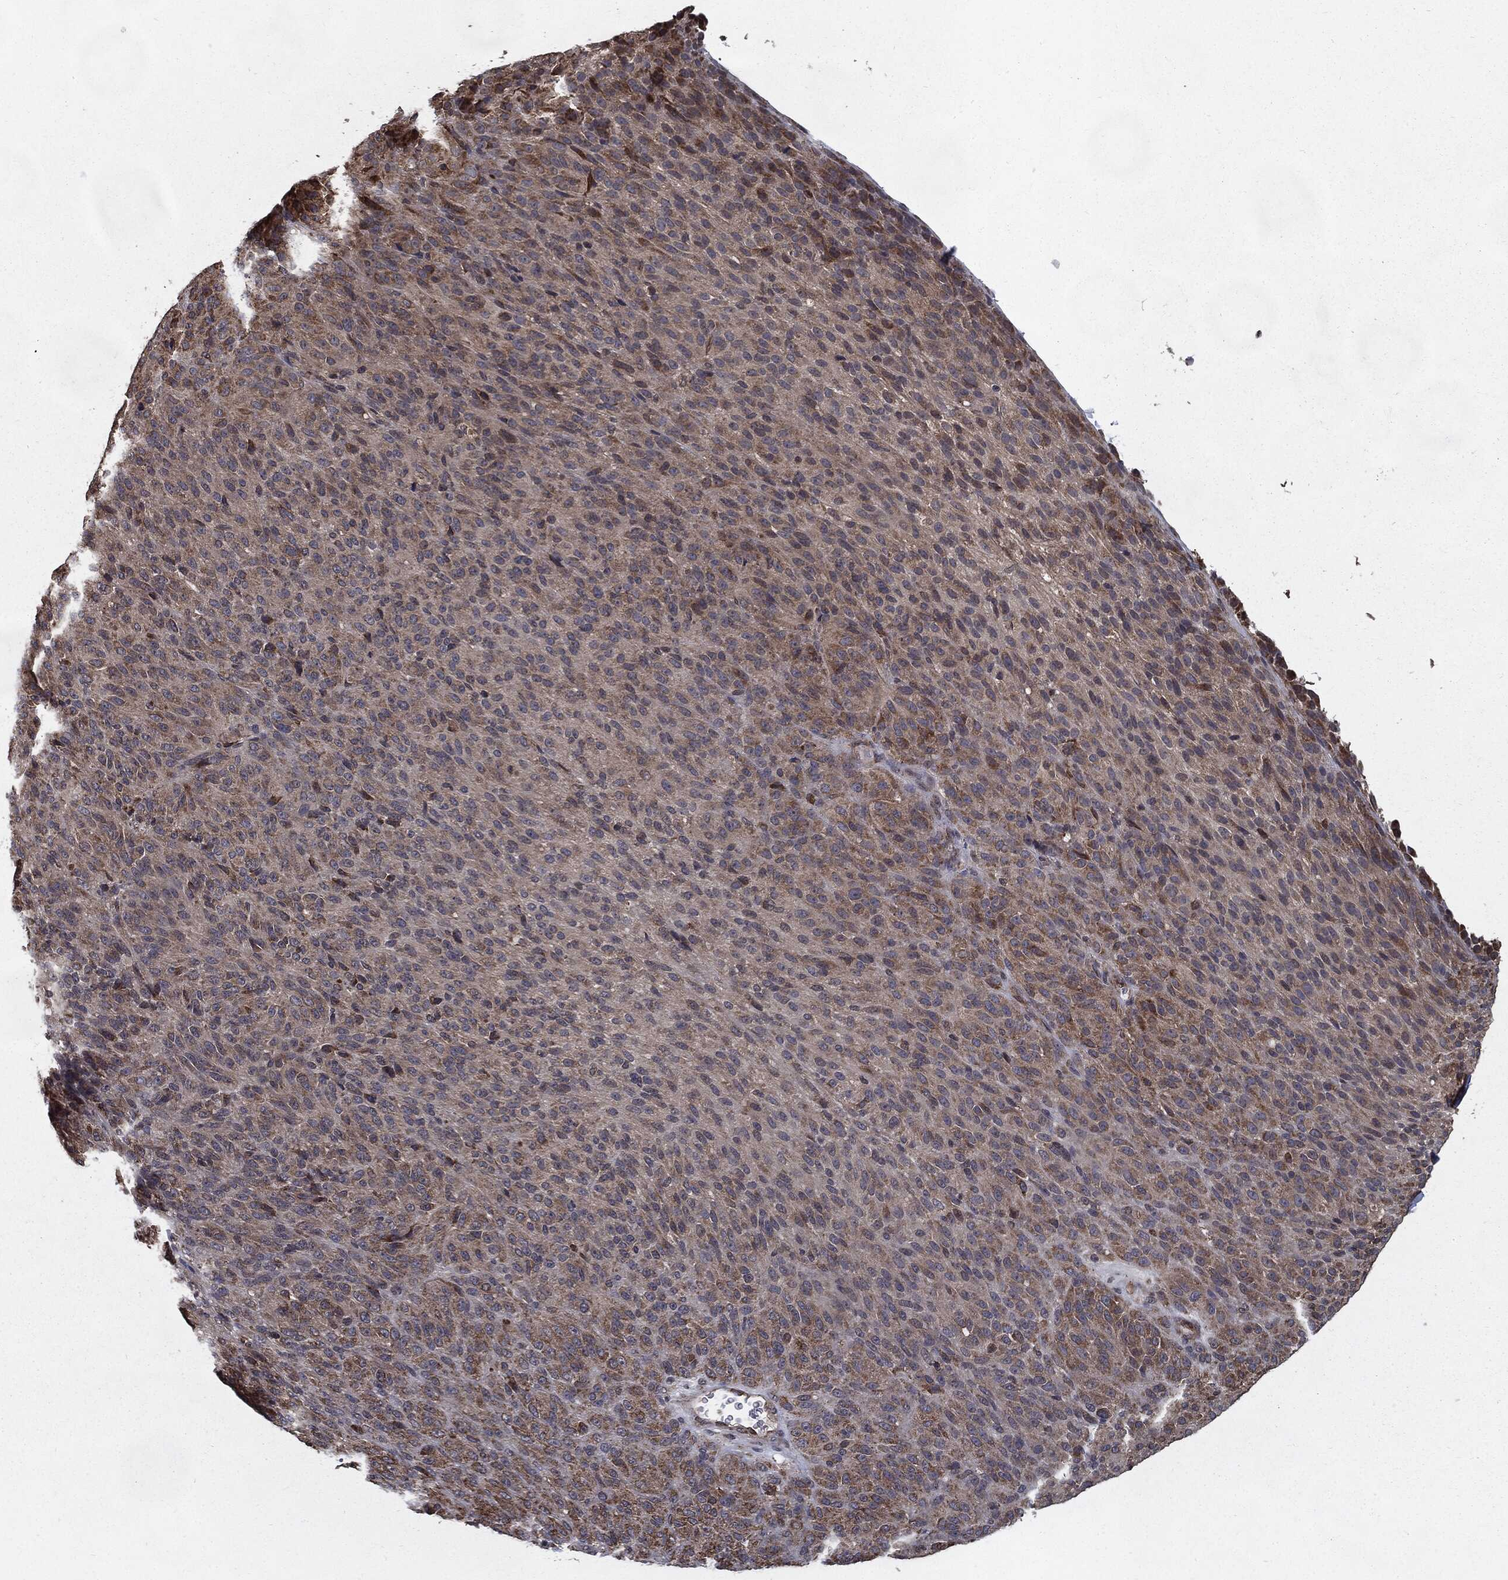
{"staining": {"intensity": "moderate", "quantity": "25%-75%", "location": "cytoplasmic/membranous"}, "tissue": "melanoma", "cell_type": "Tumor cells", "image_type": "cancer", "snomed": [{"axis": "morphology", "description": "Malignant melanoma, Metastatic site"}, {"axis": "topography", "description": "Brain"}], "caption": "Immunohistochemical staining of melanoma demonstrates moderate cytoplasmic/membranous protein positivity in approximately 25%-75% of tumor cells.", "gene": "HDAC5", "patient": {"sex": "female", "age": 56}}